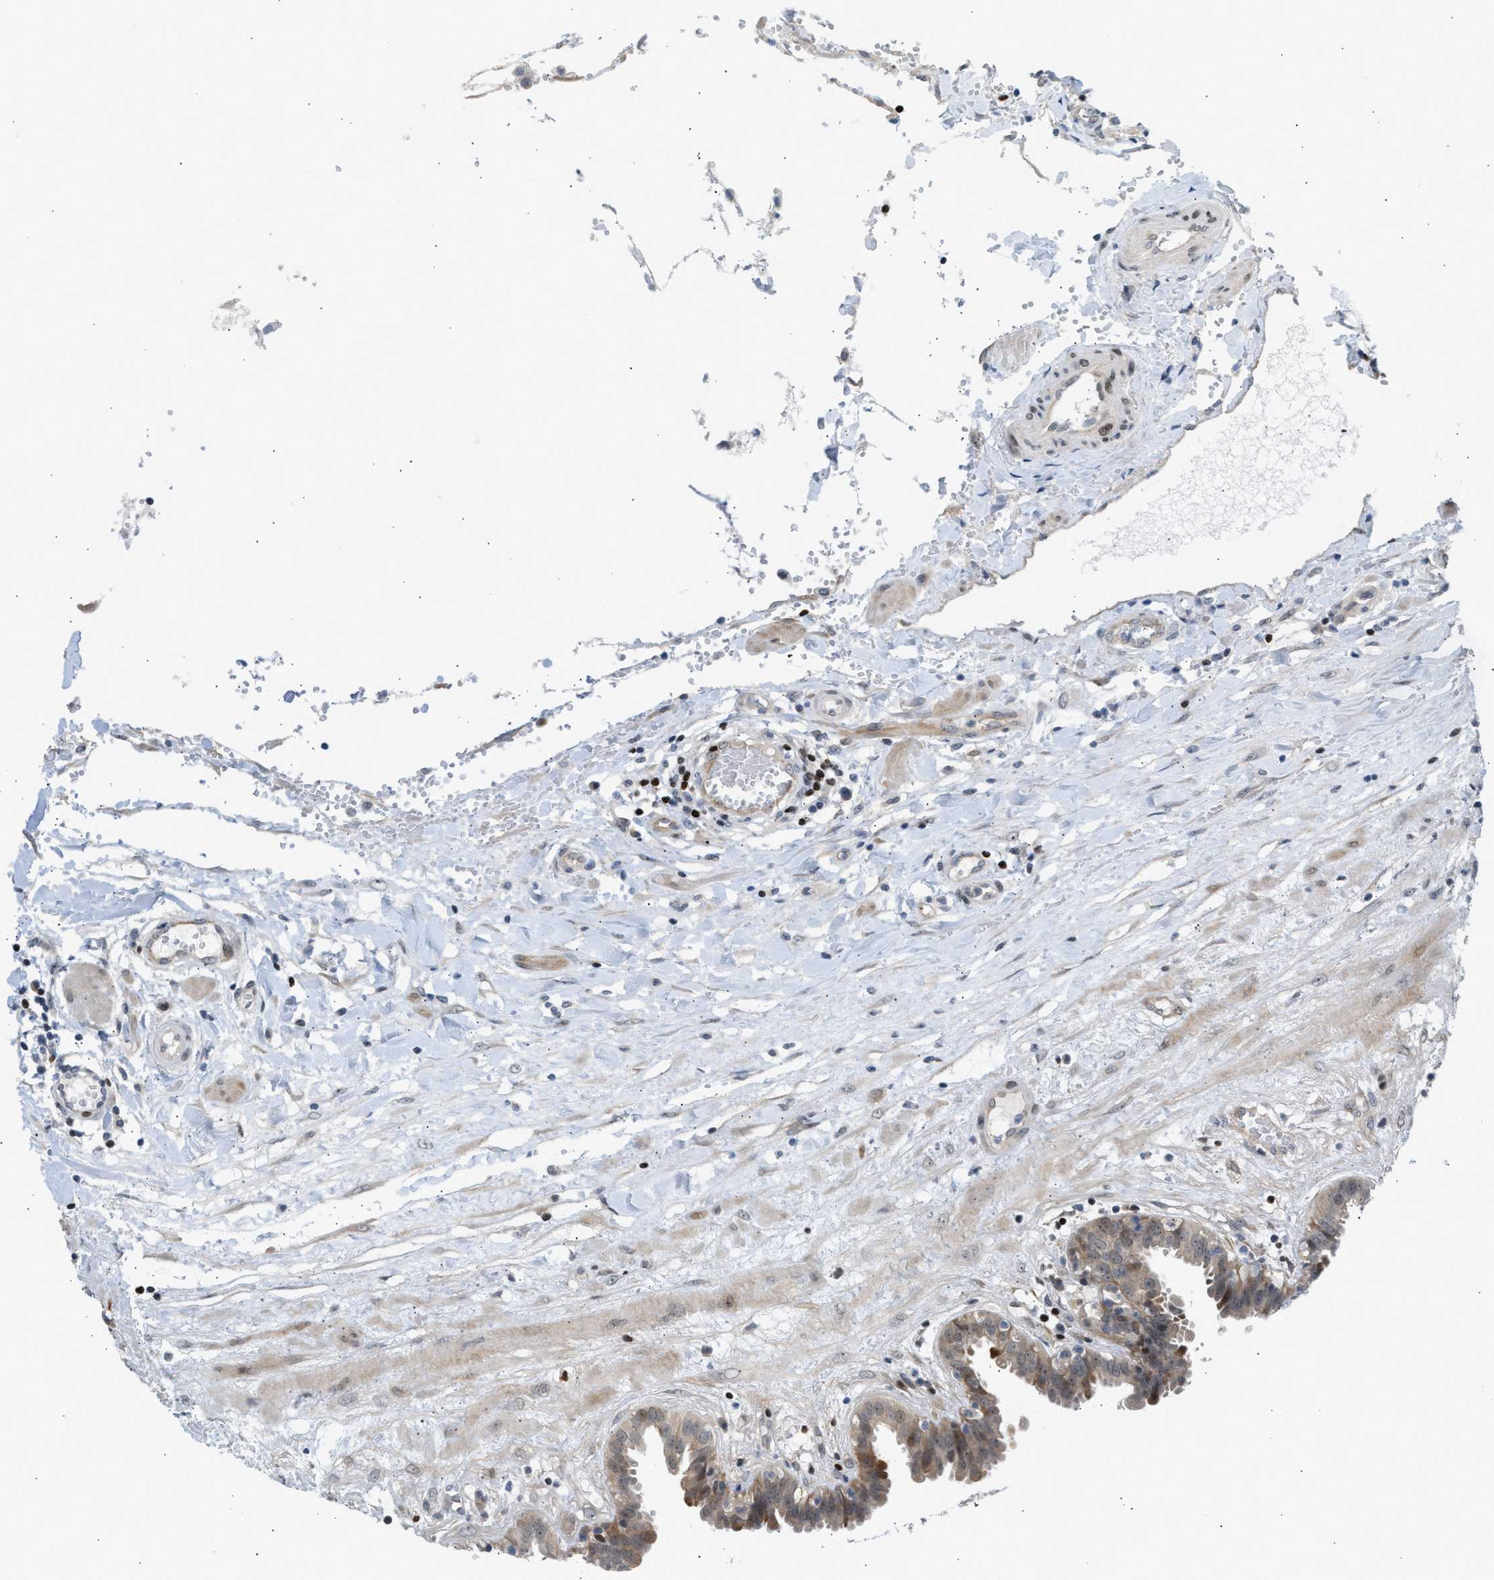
{"staining": {"intensity": "moderate", "quantity": "<25%", "location": "cytoplasmic/membranous,nuclear"}, "tissue": "fallopian tube", "cell_type": "Glandular cells", "image_type": "normal", "snomed": [{"axis": "morphology", "description": "Normal tissue, NOS"}, {"axis": "topography", "description": "Fallopian tube"}, {"axis": "topography", "description": "Placenta"}], "caption": "This histopathology image exhibits immunohistochemistry staining of normal fallopian tube, with low moderate cytoplasmic/membranous,nuclear staining in about <25% of glandular cells.", "gene": "NPS", "patient": {"sex": "female", "age": 32}}